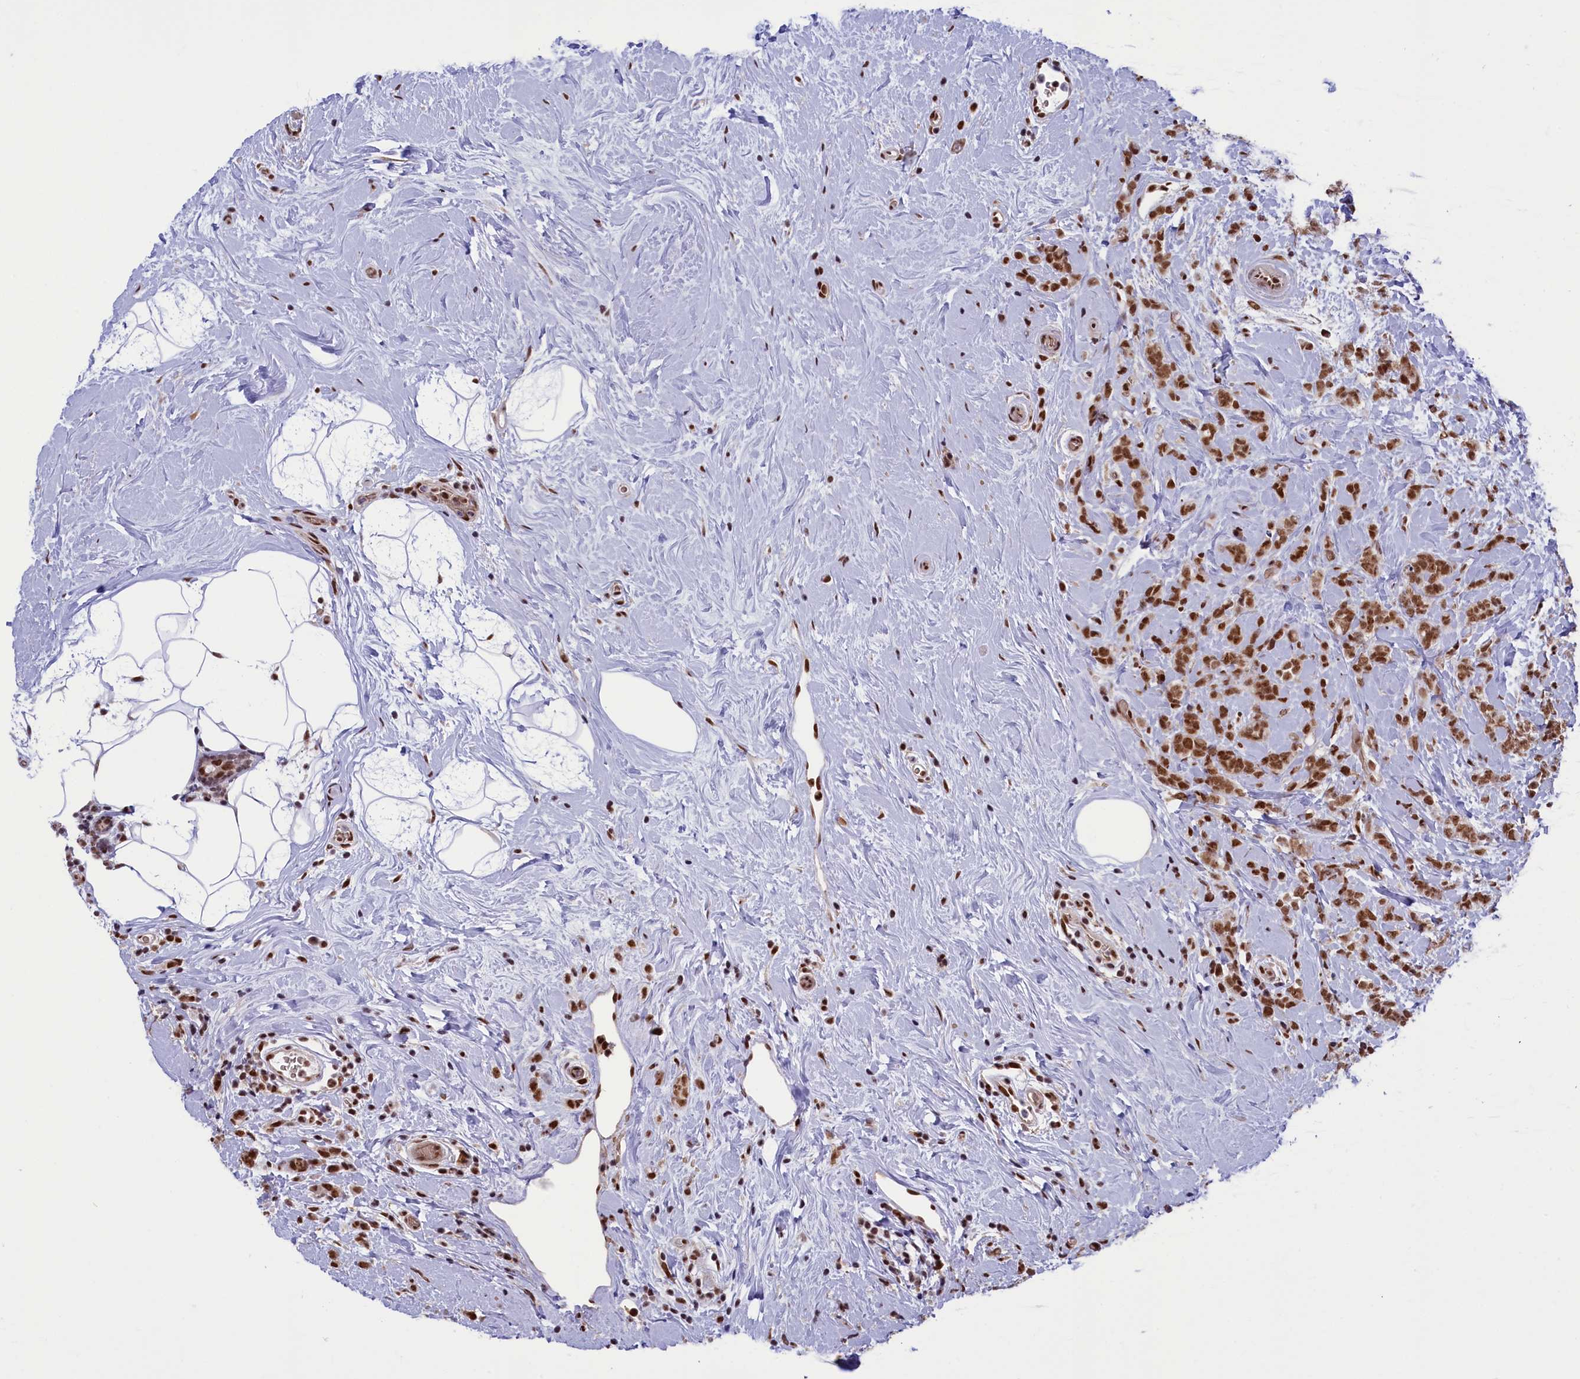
{"staining": {"intensity": "moderate", "quantity": ">75%", "location": "nuclear"}, "tissue": "breast cancer", "cell_type": "Tumor cells", "image_type": "cancer", "snomed": [{"axis": "morphology", "description": "Lobular carcinoma"}, {"axis": "topography", "description": "Breast"}], "caption": "The photomicrograph reveals a brown stain indicating the presence of a protein in the nuclear of tumor cells in breast cancer.", "gene": "MPHOSPH8", "patient": {"sex": "female", "age": 58}}